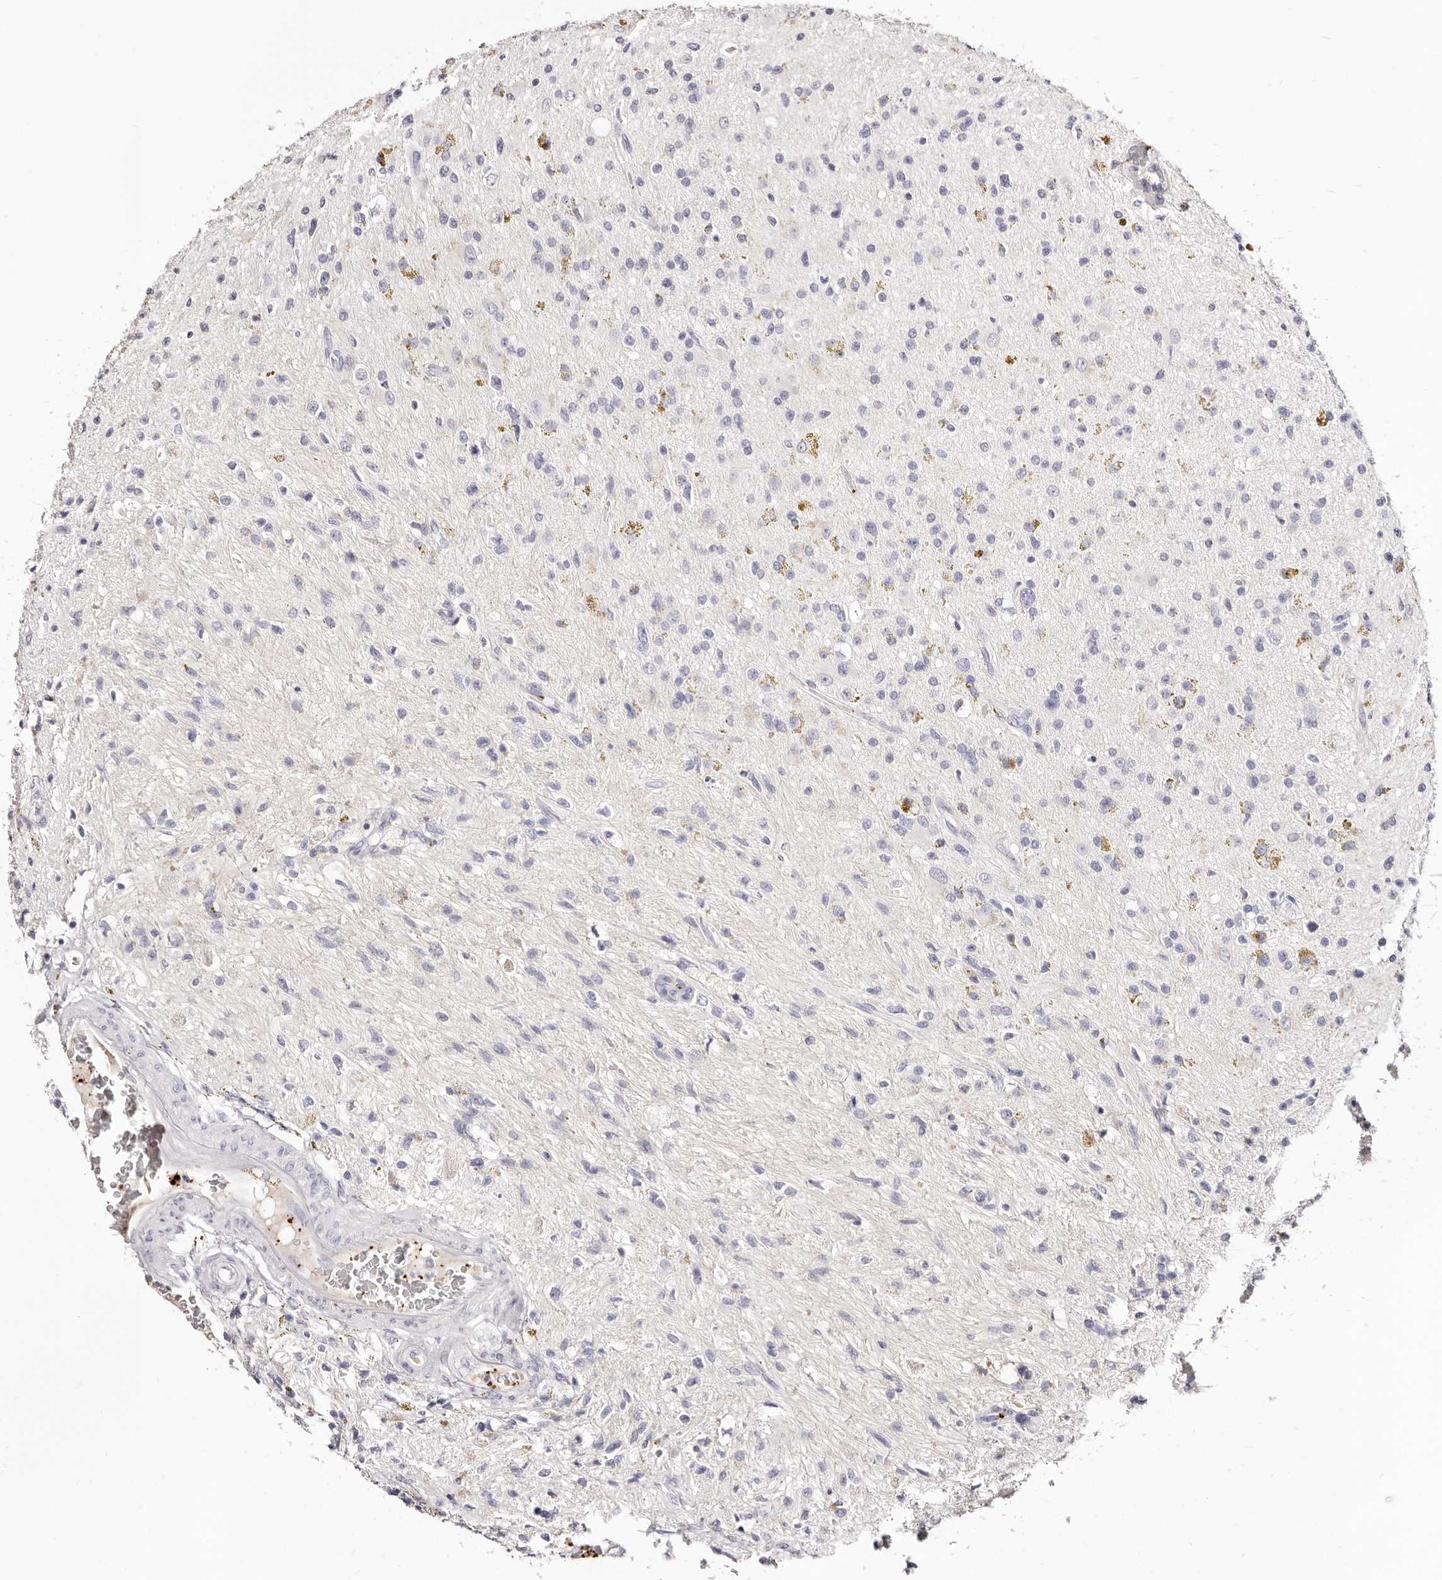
{"staining": {"intensity": "negative", "quantity": "none", "location": "none"}, "tissue": "glioma", "cell_type": "Tumor cells", "image_type": "cancer", "snomed": [{"axis": "morphology", "description": "Glioma, malignant, High grade"}, {"axis": "topography", "description": "Brain"}], "caption": "Micrograph shows no significant protein positivity in tumor cells of glioma.", "gene": "PF4", "patient": {"sex": "male", "age": 33}}